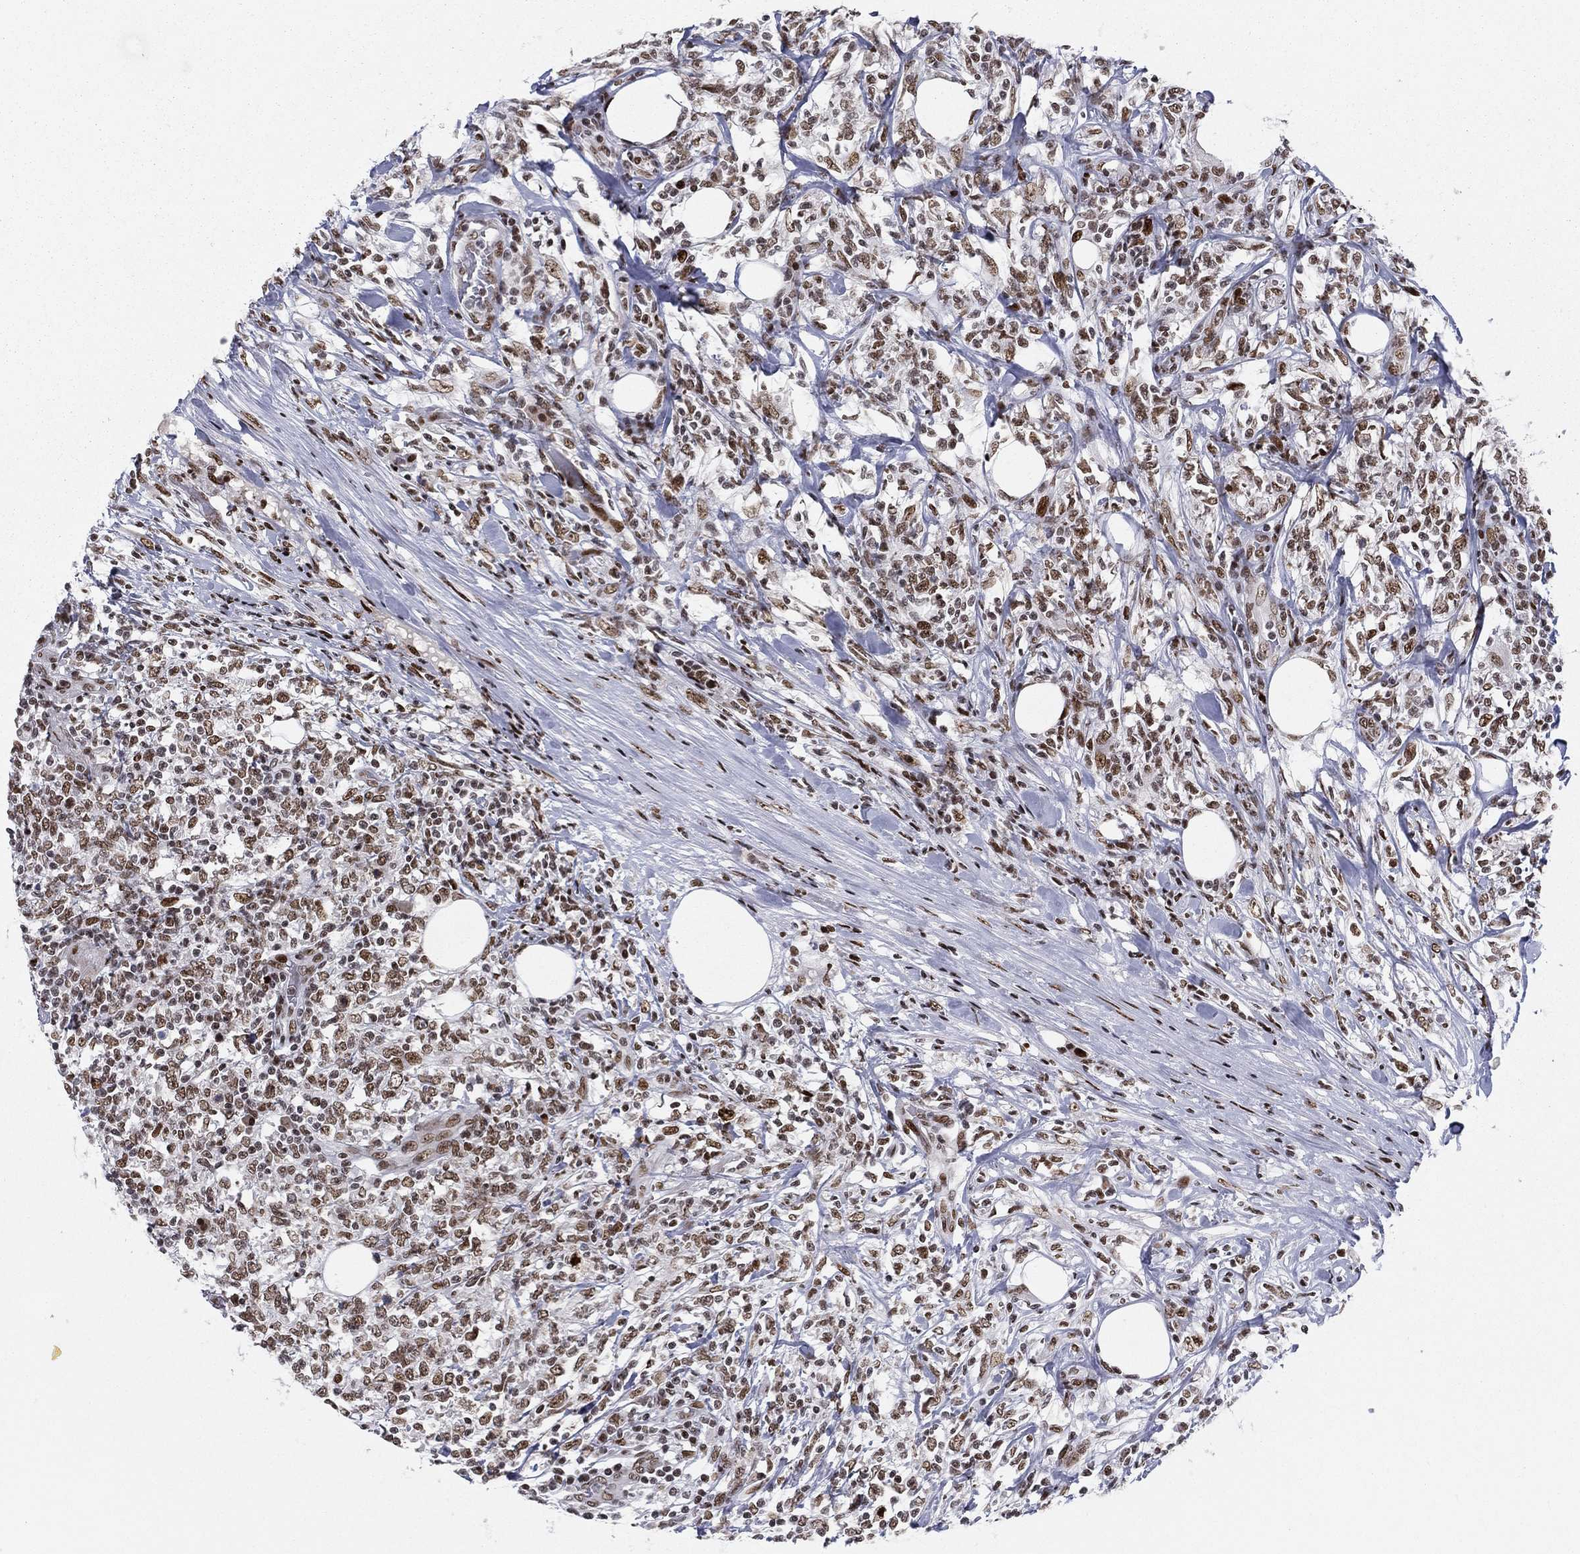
{"staining": {"intensity": "moderate", "quantity": ">75%", "location": "nuclear"}, "tissue": "lymphoma", "cell_type": "Tumor cells", "image_type": "cancer", "snomed": [{"axis": "morphology", "description": "Malignant lymphoma, non-Hodgkin's type, High grade"}, {"axis": "topography", "description": "Lymph node"}], "caption": "A brown stain highlights moderate nuclear positivity of a protein in lymphoma tumor cells.", "gene": "RTF1", "patient": {"sex": "female", "age": 84}}